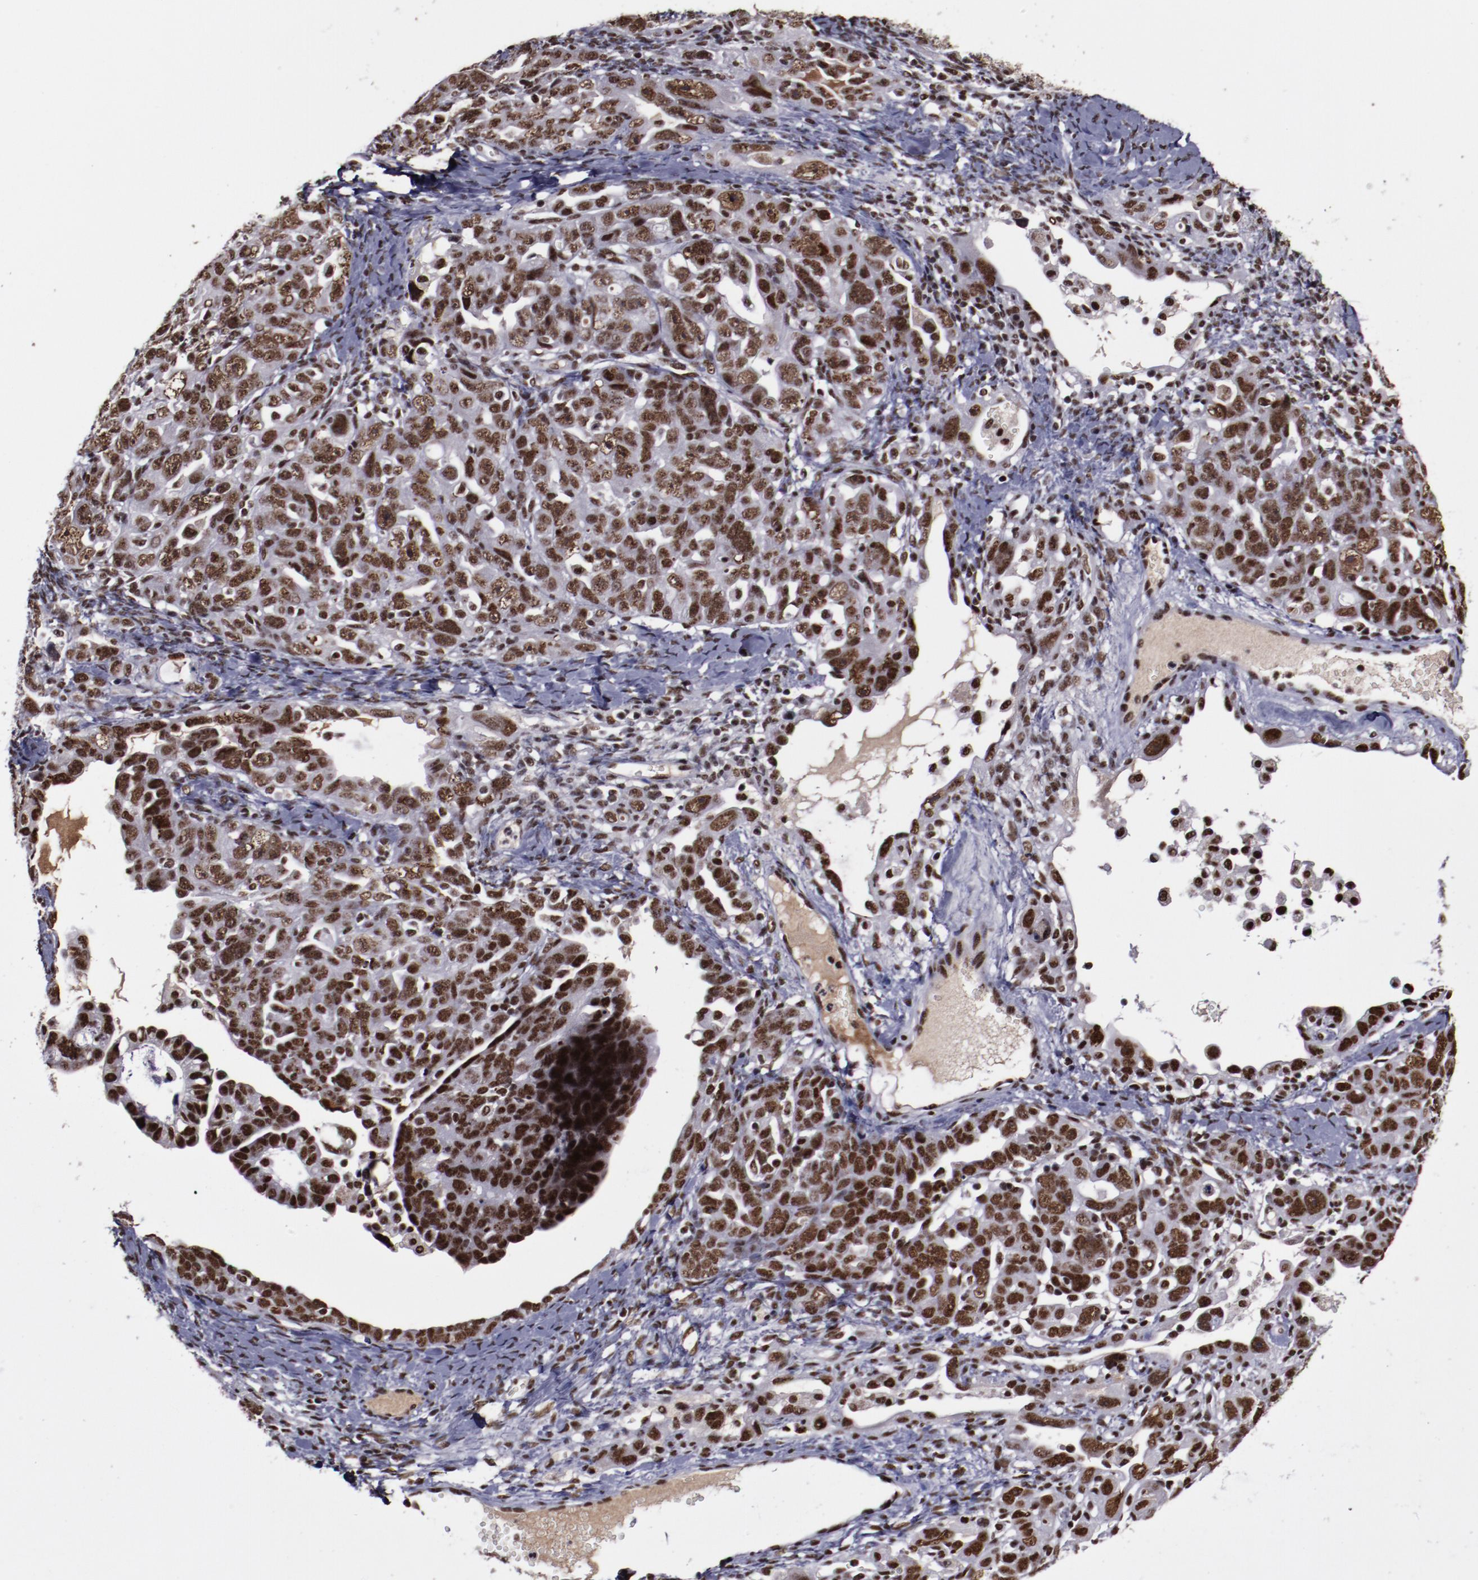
{"staining": {"intensity": "moderate", "quantity": ">75%", "location": "nuclear"}, "tissue": "ovarian cancer", "cell_type": "Tumor cells", "image_type": "cancer", "snomed": [{"axis": "morphology", "description": "Cystadenocarcinoma, serous, NOS"}, {"axis": "topography", "description": "Ovary"}], "caption": "Immunohistochemical staining of human ovarian cancer (serous cystadenocarcinoma) demonstrates medium levels of moderate nuclear protein positivity in approximately >75% of tumor cells.", "gene": "ERH", "patient": {"sex": "female", "age": 66}}